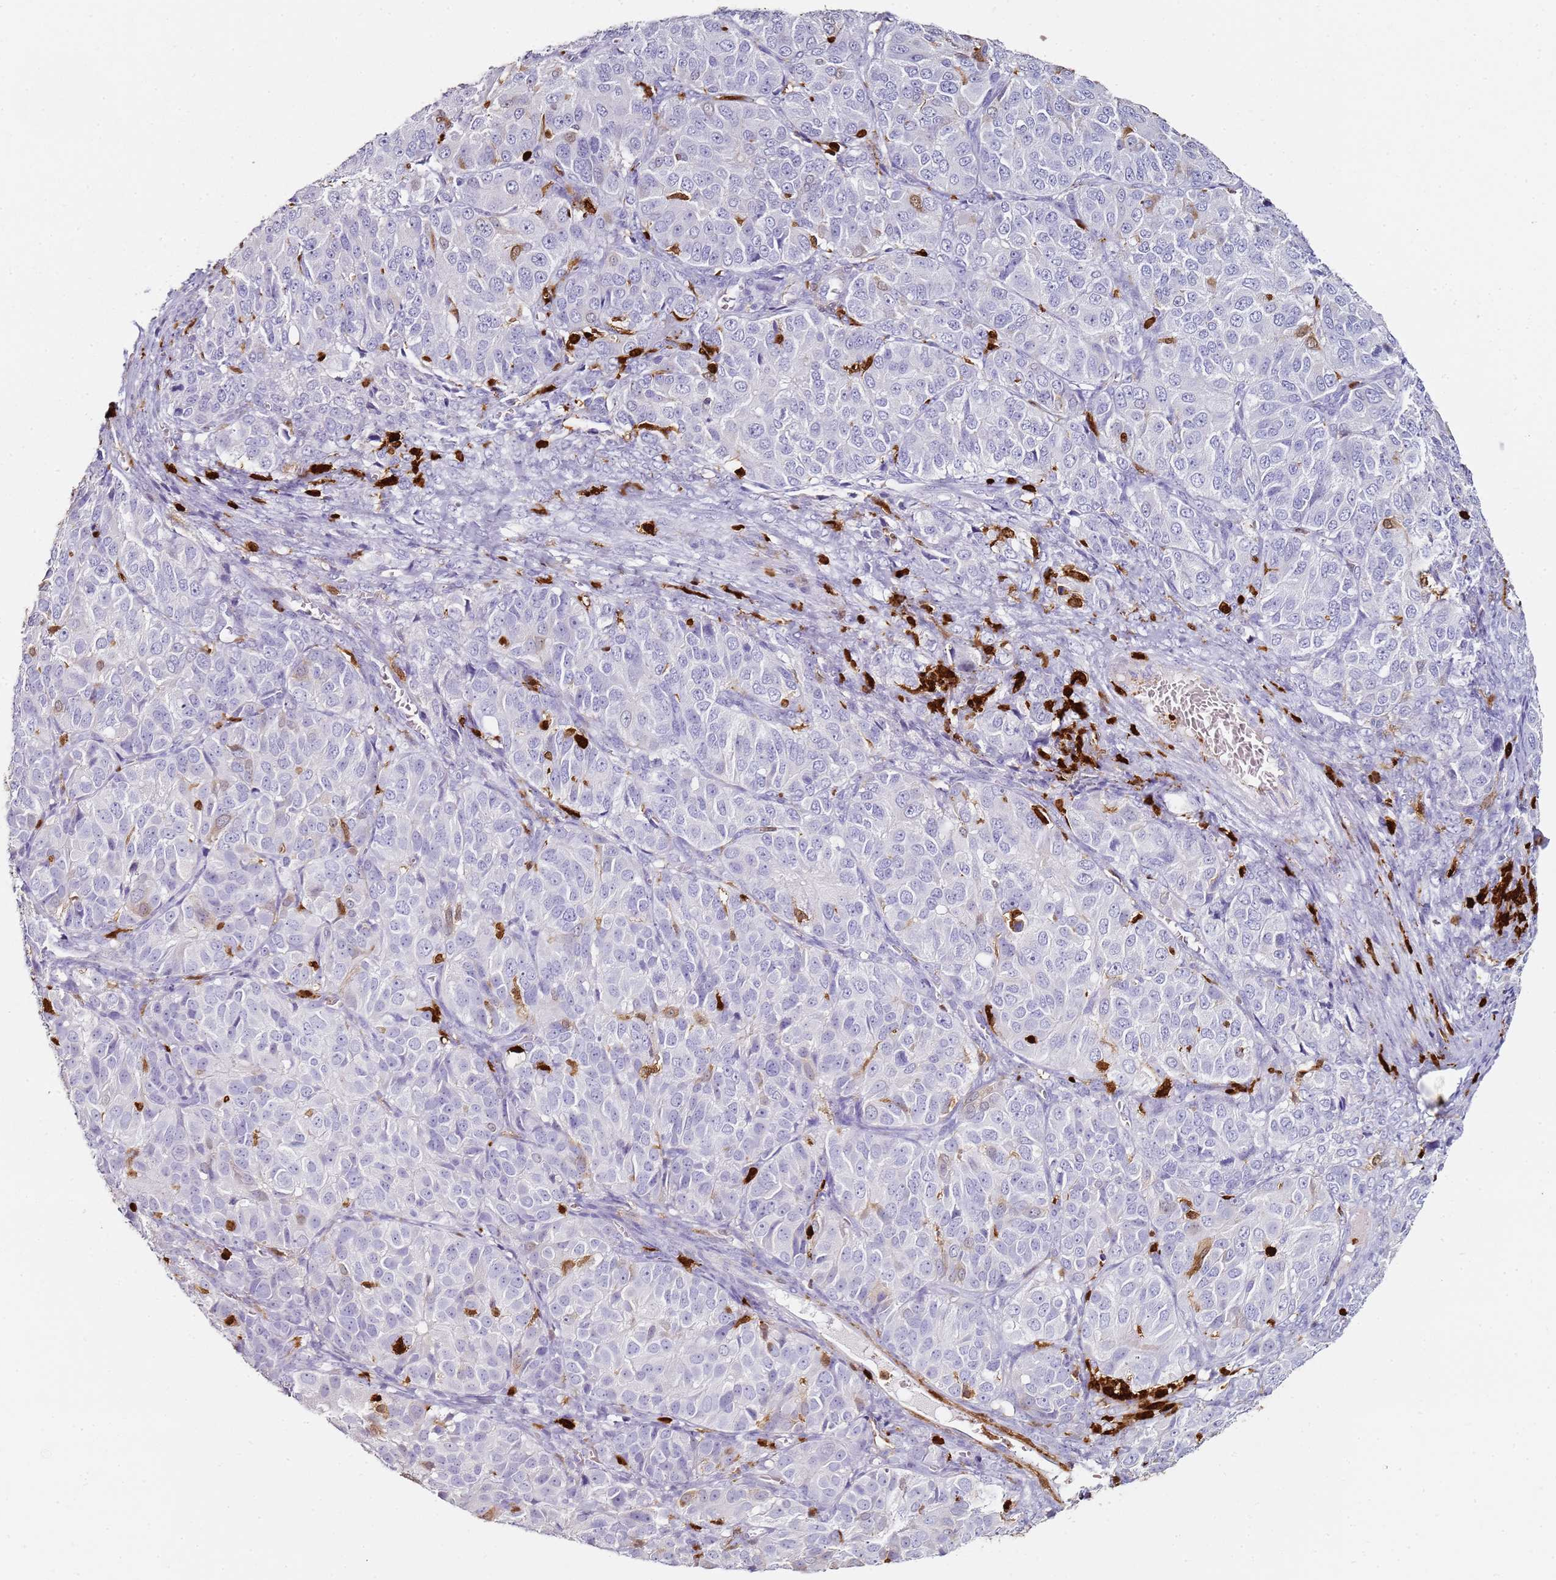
{"staining": {"intensity": "negative", "quantity": "none", "location": "none"}, "tissue": "ovarian cancer", "cell_type": "Tumor cells", "image_type": "cancer", "snomed": [{"axis": "morphology", "description": "Carcinoma, endometroid"}, {"axis": "topography", "description": "Ovary"}], "caption": "Immunohistochemical staining of ovarian endometroid carcinoma demonstrates no significant expression in tumor cells.", "gene": "S100A4", "patient": {"sex": "female", "age": 51}}